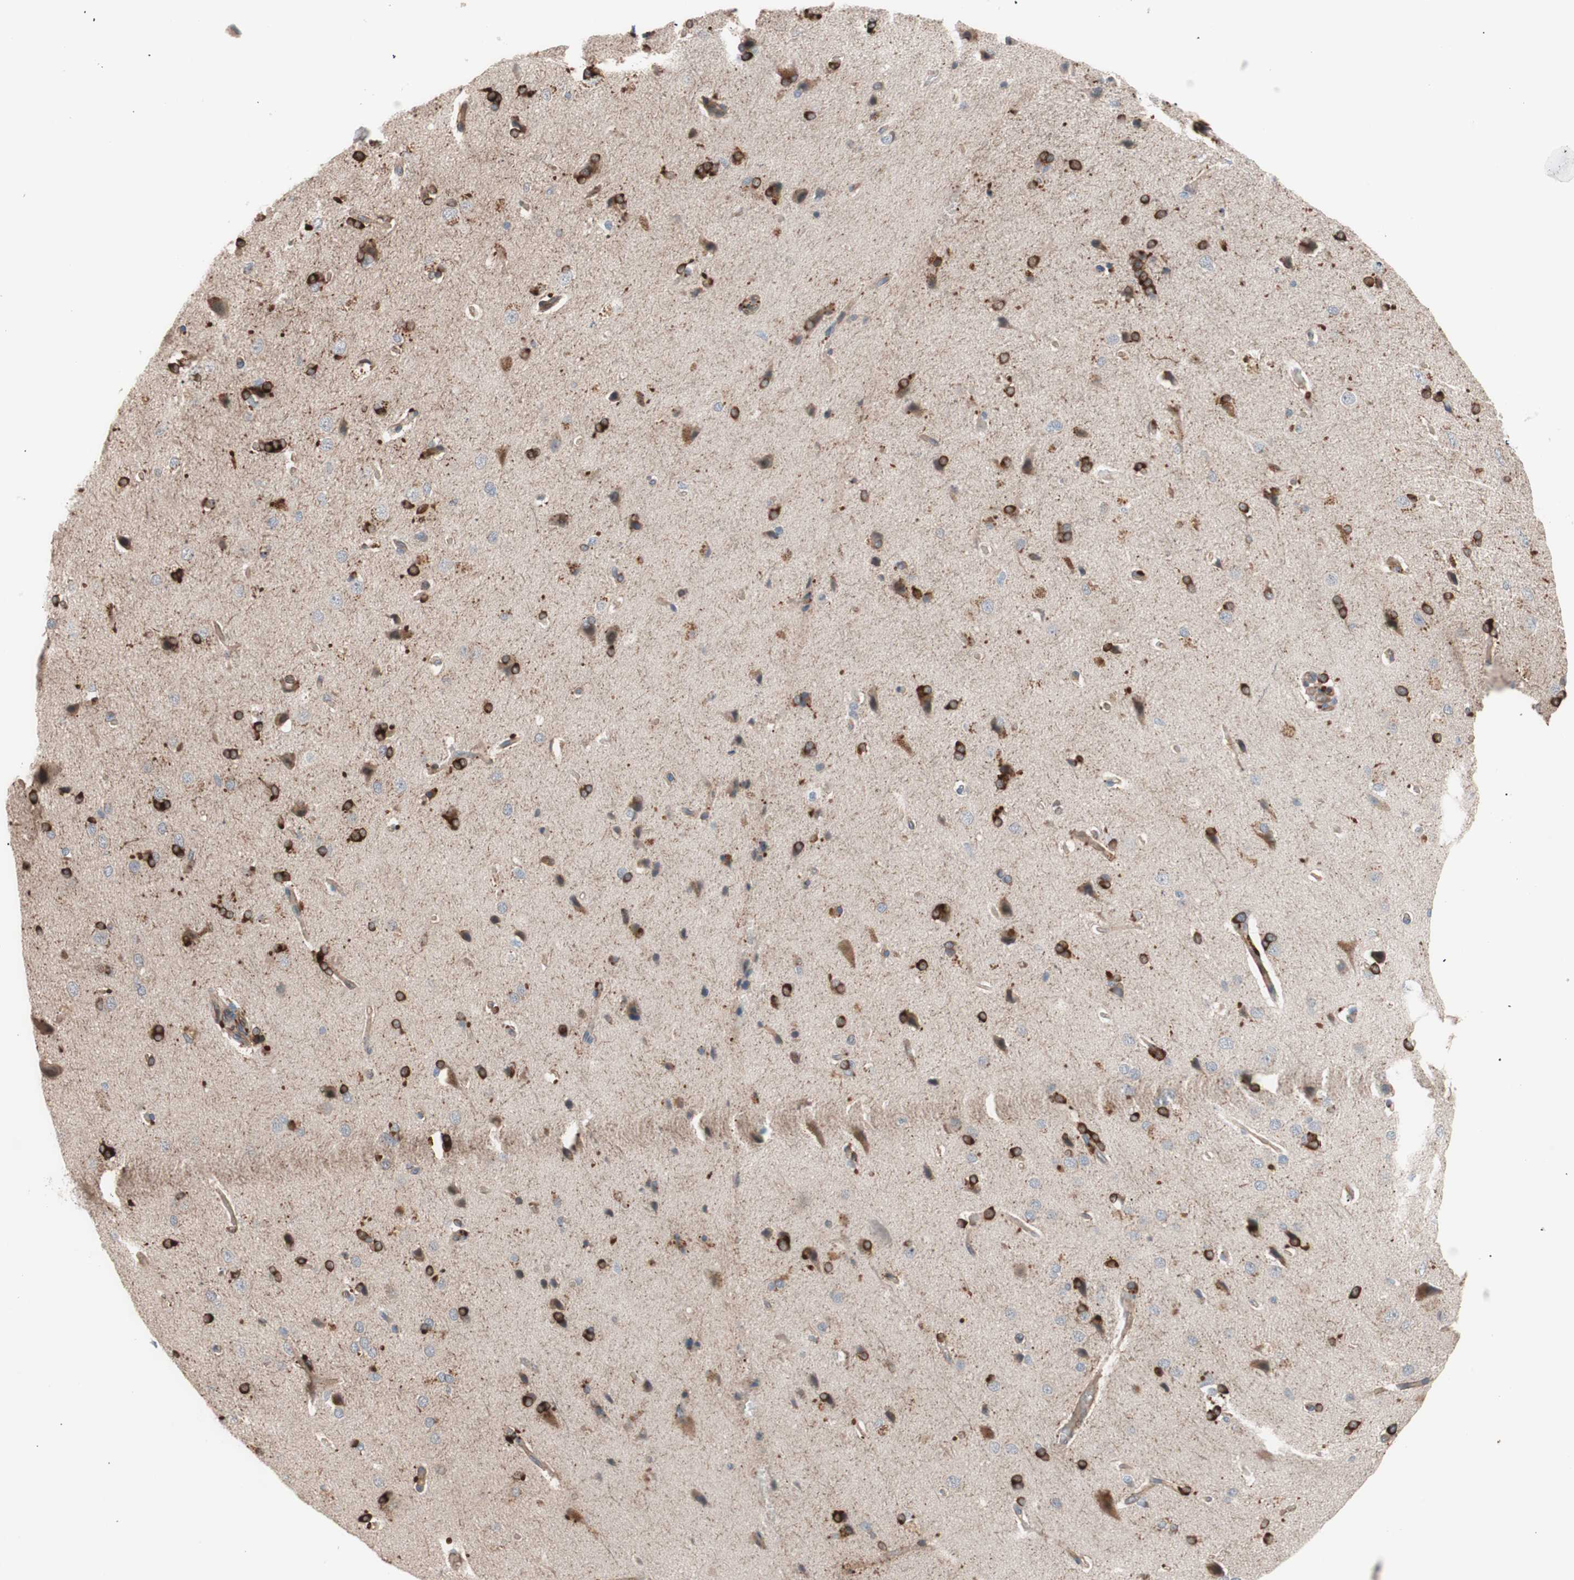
{"staining": {"intensity": "weak", "quantity": "25%-75%", "location": "cytoplasmic/membranous"}, "tissue": "cerebral cortex", "cell_type": "Endothelial cells", "image_type": "normal", "snomed": [{"axis": "morphology", "description": "Normal tissue, NOS"}, {"axis": "topography", "description": "Cerebral cortex"}], "caption": "This is a micrograph of IHC staining of unremarkable cerebral cortex, which shows weak staining in the cytoplasmic/membranous of endothelial cells.", "gene": "SMG1", "patient": {"sex": "male", "age": 62}}